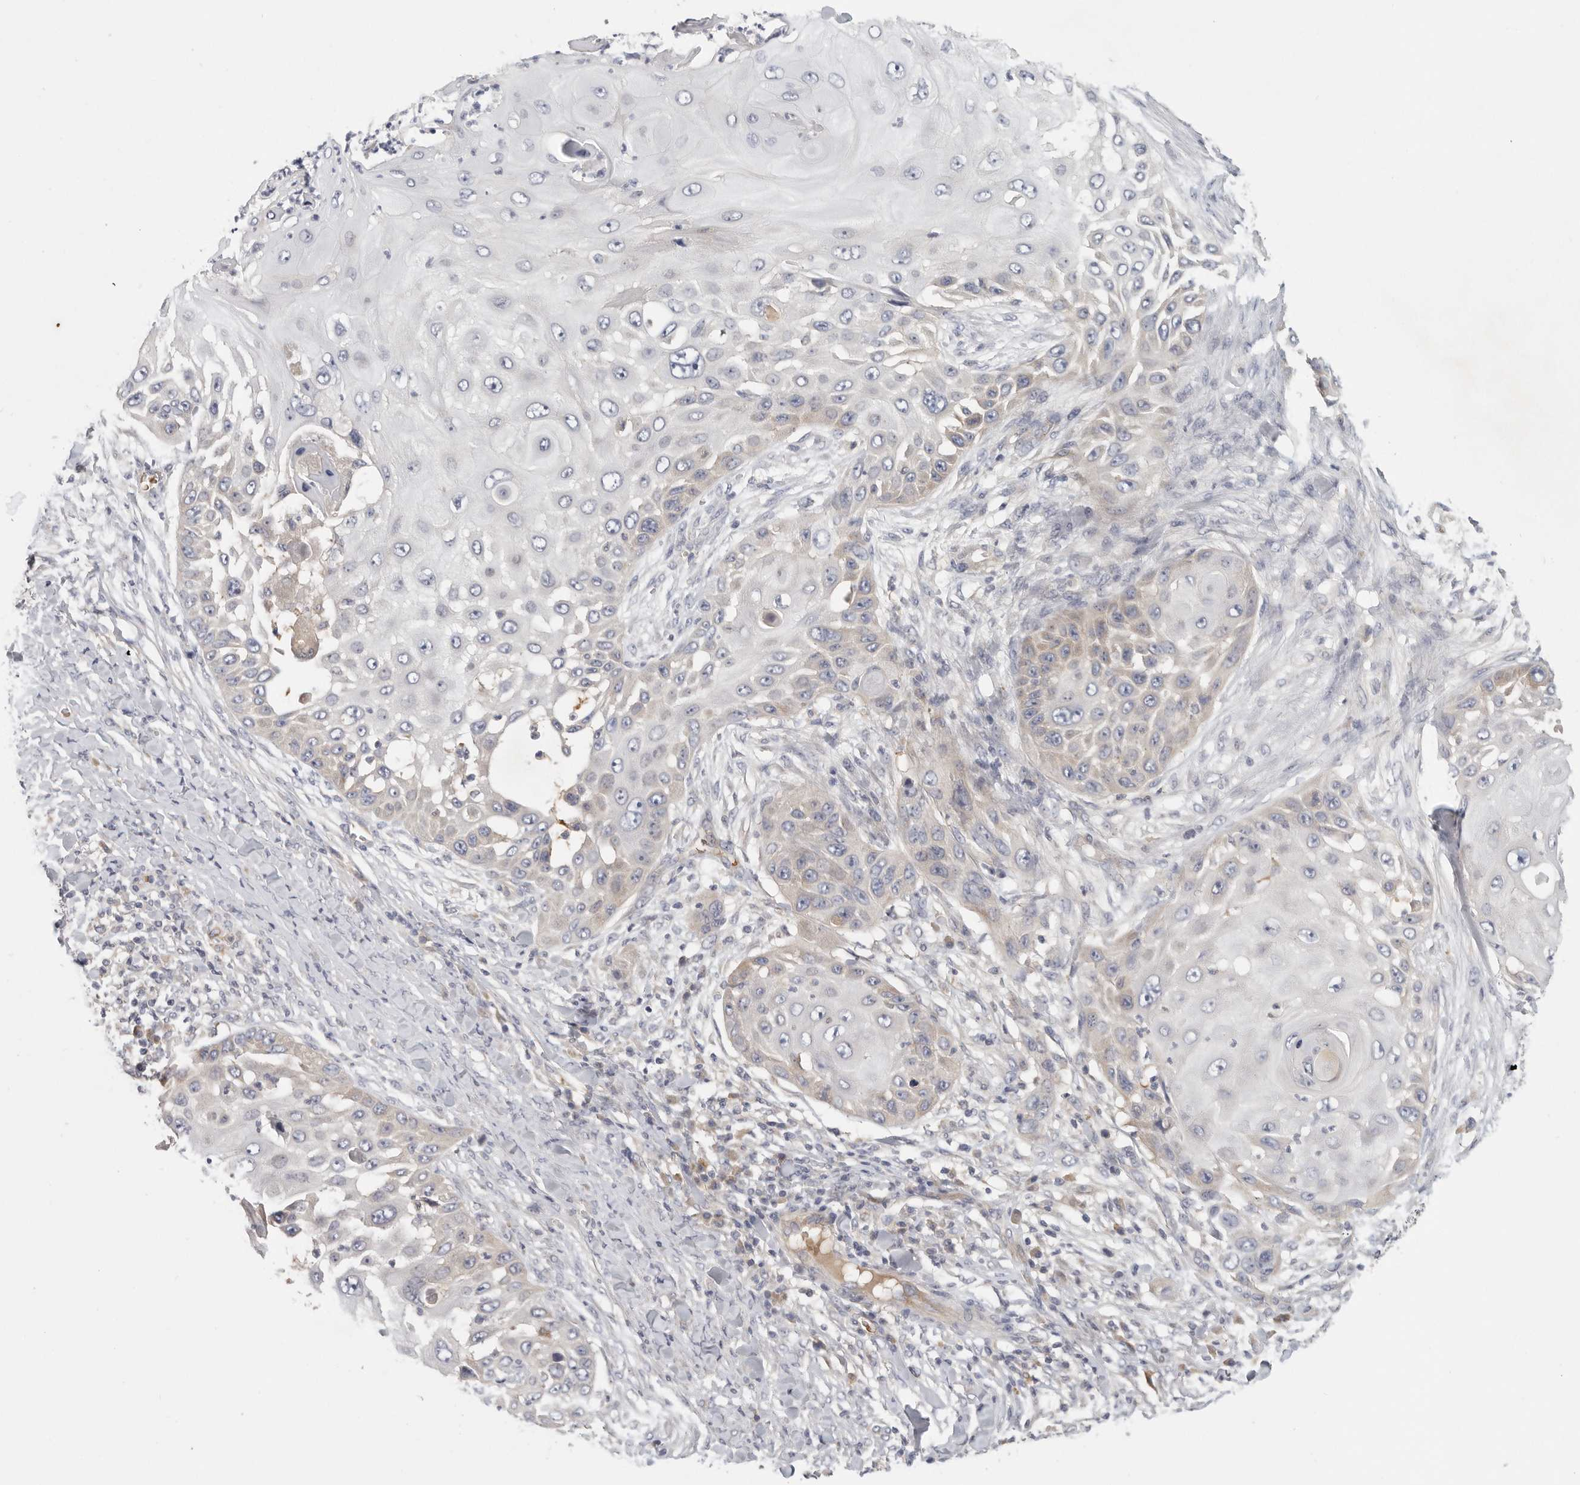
{"staining": {"intensity": "weak", "quantity": "<25%", "location": "cytoplasmic/membranous"}, "tissue": "skin cancer", "cell_type": "Tumor cells", "image_type": "cancer", "snomed": [{"axis": "morphology", "description": "Squamous cell carcinoma, NOS"}, {"axis": "topography", "description": "Skin"}], "caption": "High power microscopy image of an immunohistochemistry (IHC) photomicrograph of skin squamous cell carcinoma, revealing no significant positivity in tumor cells.", "gene": "CFAP298", "patient": {"sex": "female", "age": 44}}